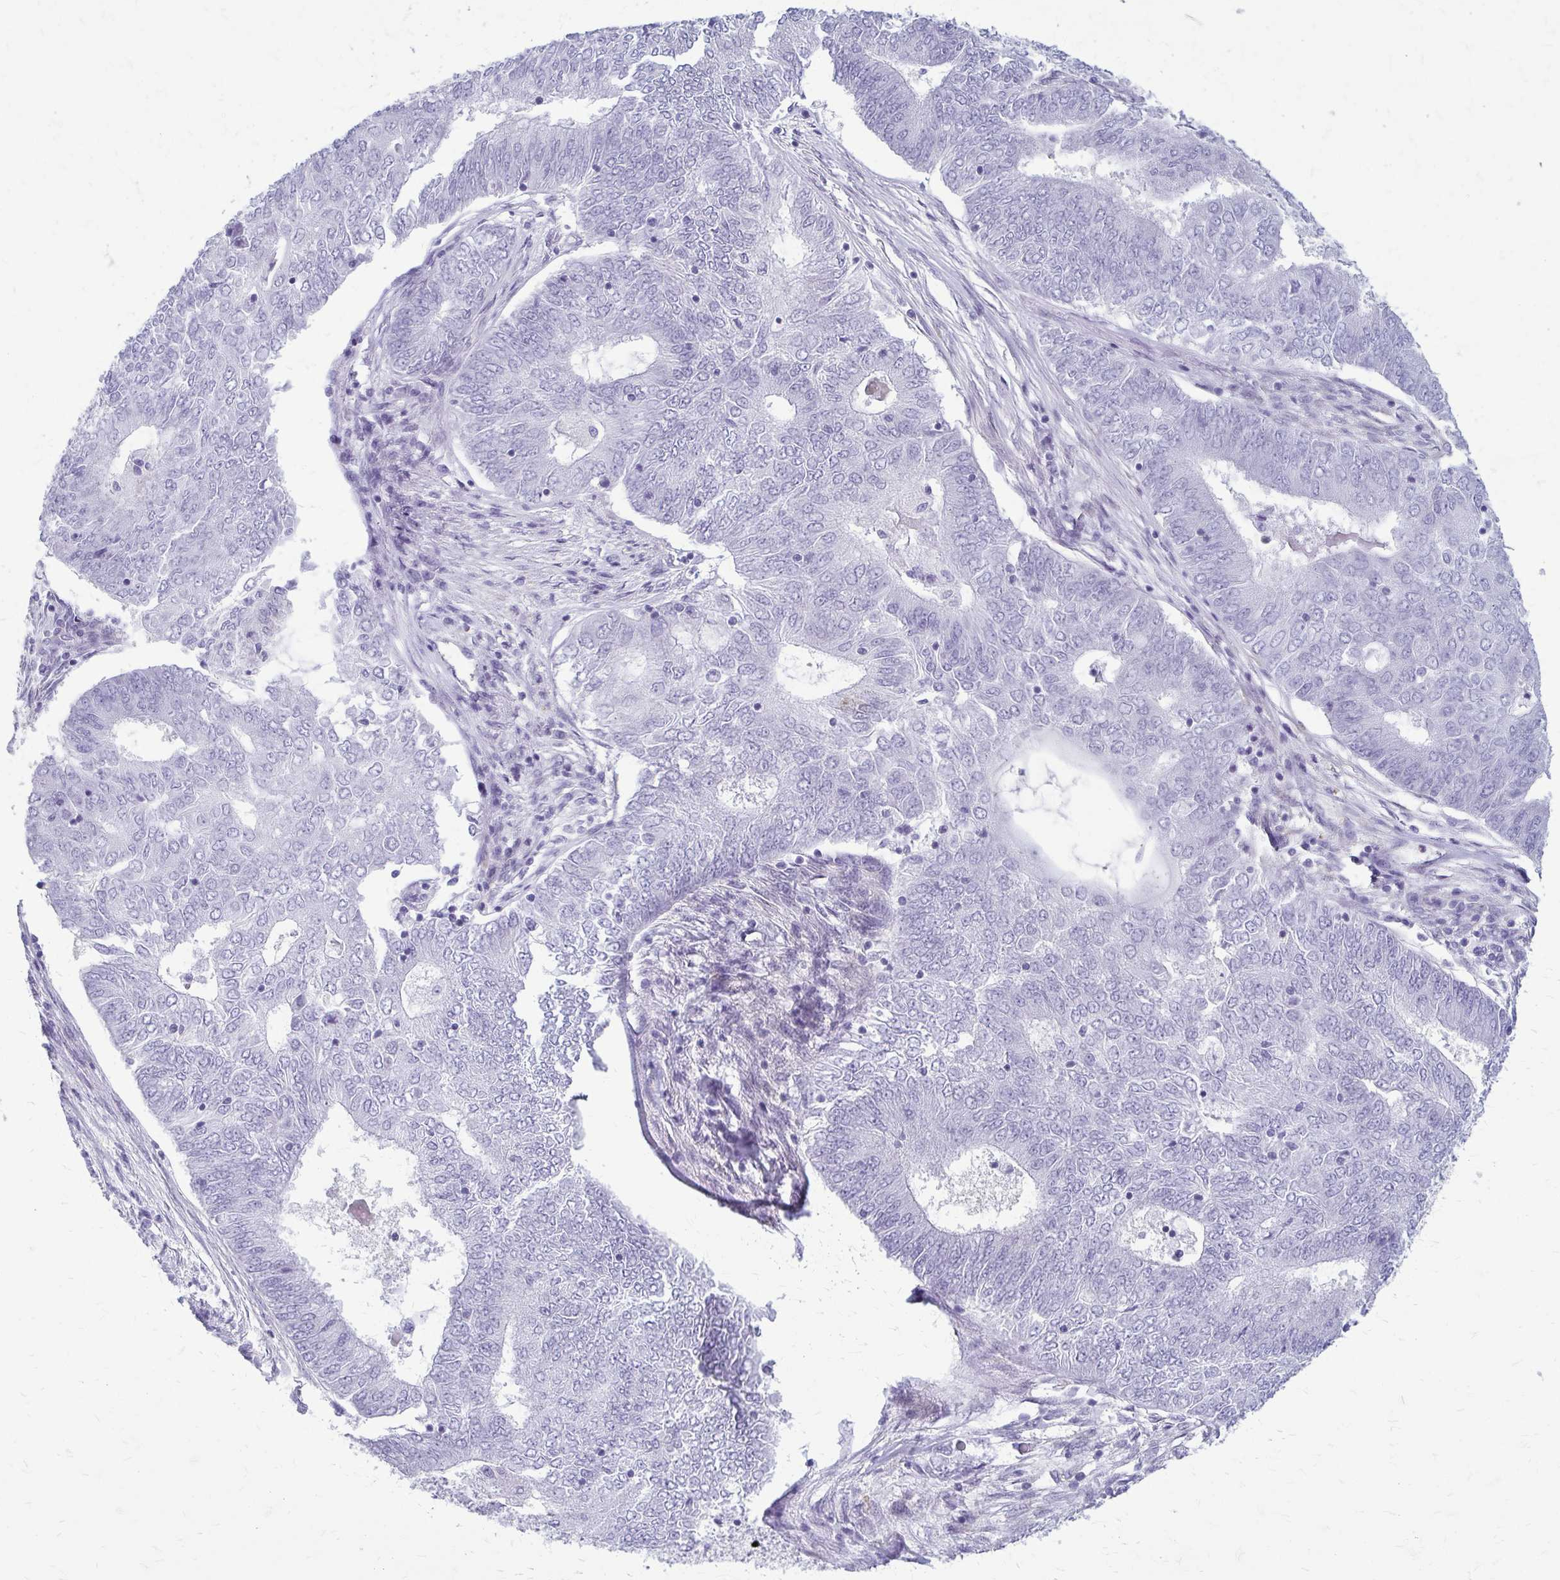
{"staining": {"intensity": "negative", "quantity": "none", "location": "none"}, "tissue": "endometrial cancer", "cell_type": "Tumor cells", "image_type": "cancer", "snomed": [{"axis": "morphology", "description": "Adenocarcinoma, NOS"}, {"axis": "topography", "description": "Endometrium"}], "caption": "Protein analysis of endometrial cancer (adenocarcinoma) demonstrates no significant expression in tumor cells.", "gene": "DEPP1", "patient": {"sex": "female", "age": 62}}